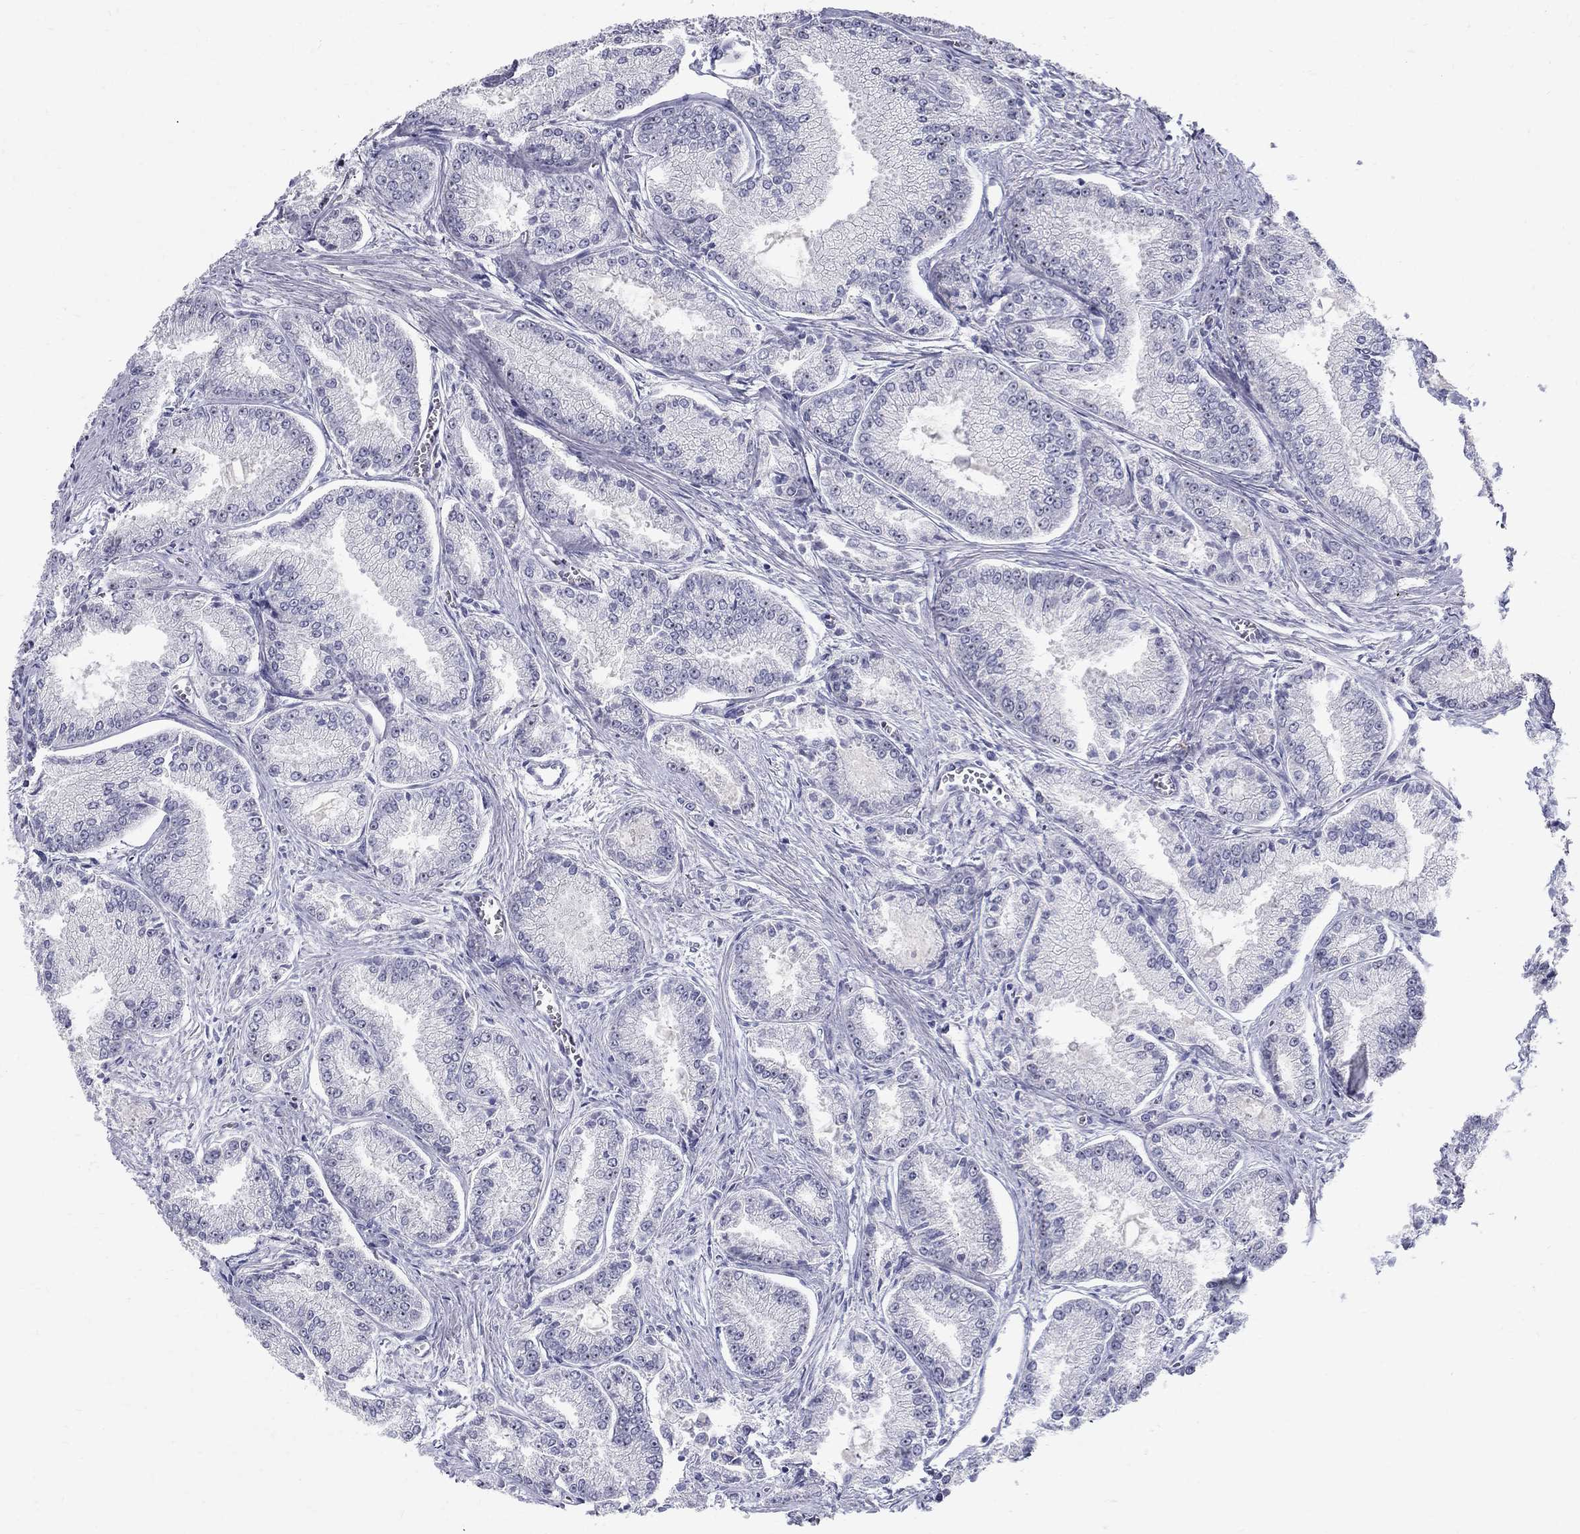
{"staining": {"intensity": "negative", "quantity": "none", "location": "none"}, "tissue": "prostate cancer", "cell_type": "Tumor cells", "image_type": "cancer", "snomed": [{"axis": "morphology", "description": "Adenocarcinoma, NOS"}, {"axis": "morphology", "description": "Adenocarcinoma, High grade"}, {"axis": "topography", "description": "Prostate"}], "caption": "This is a photomicrograph of IHC staining of prostate adenocarcinoma, which shows no staining in tumor cells.", "gene": "TP53TG5", "patient": {"sex": "male", "age": 70}}